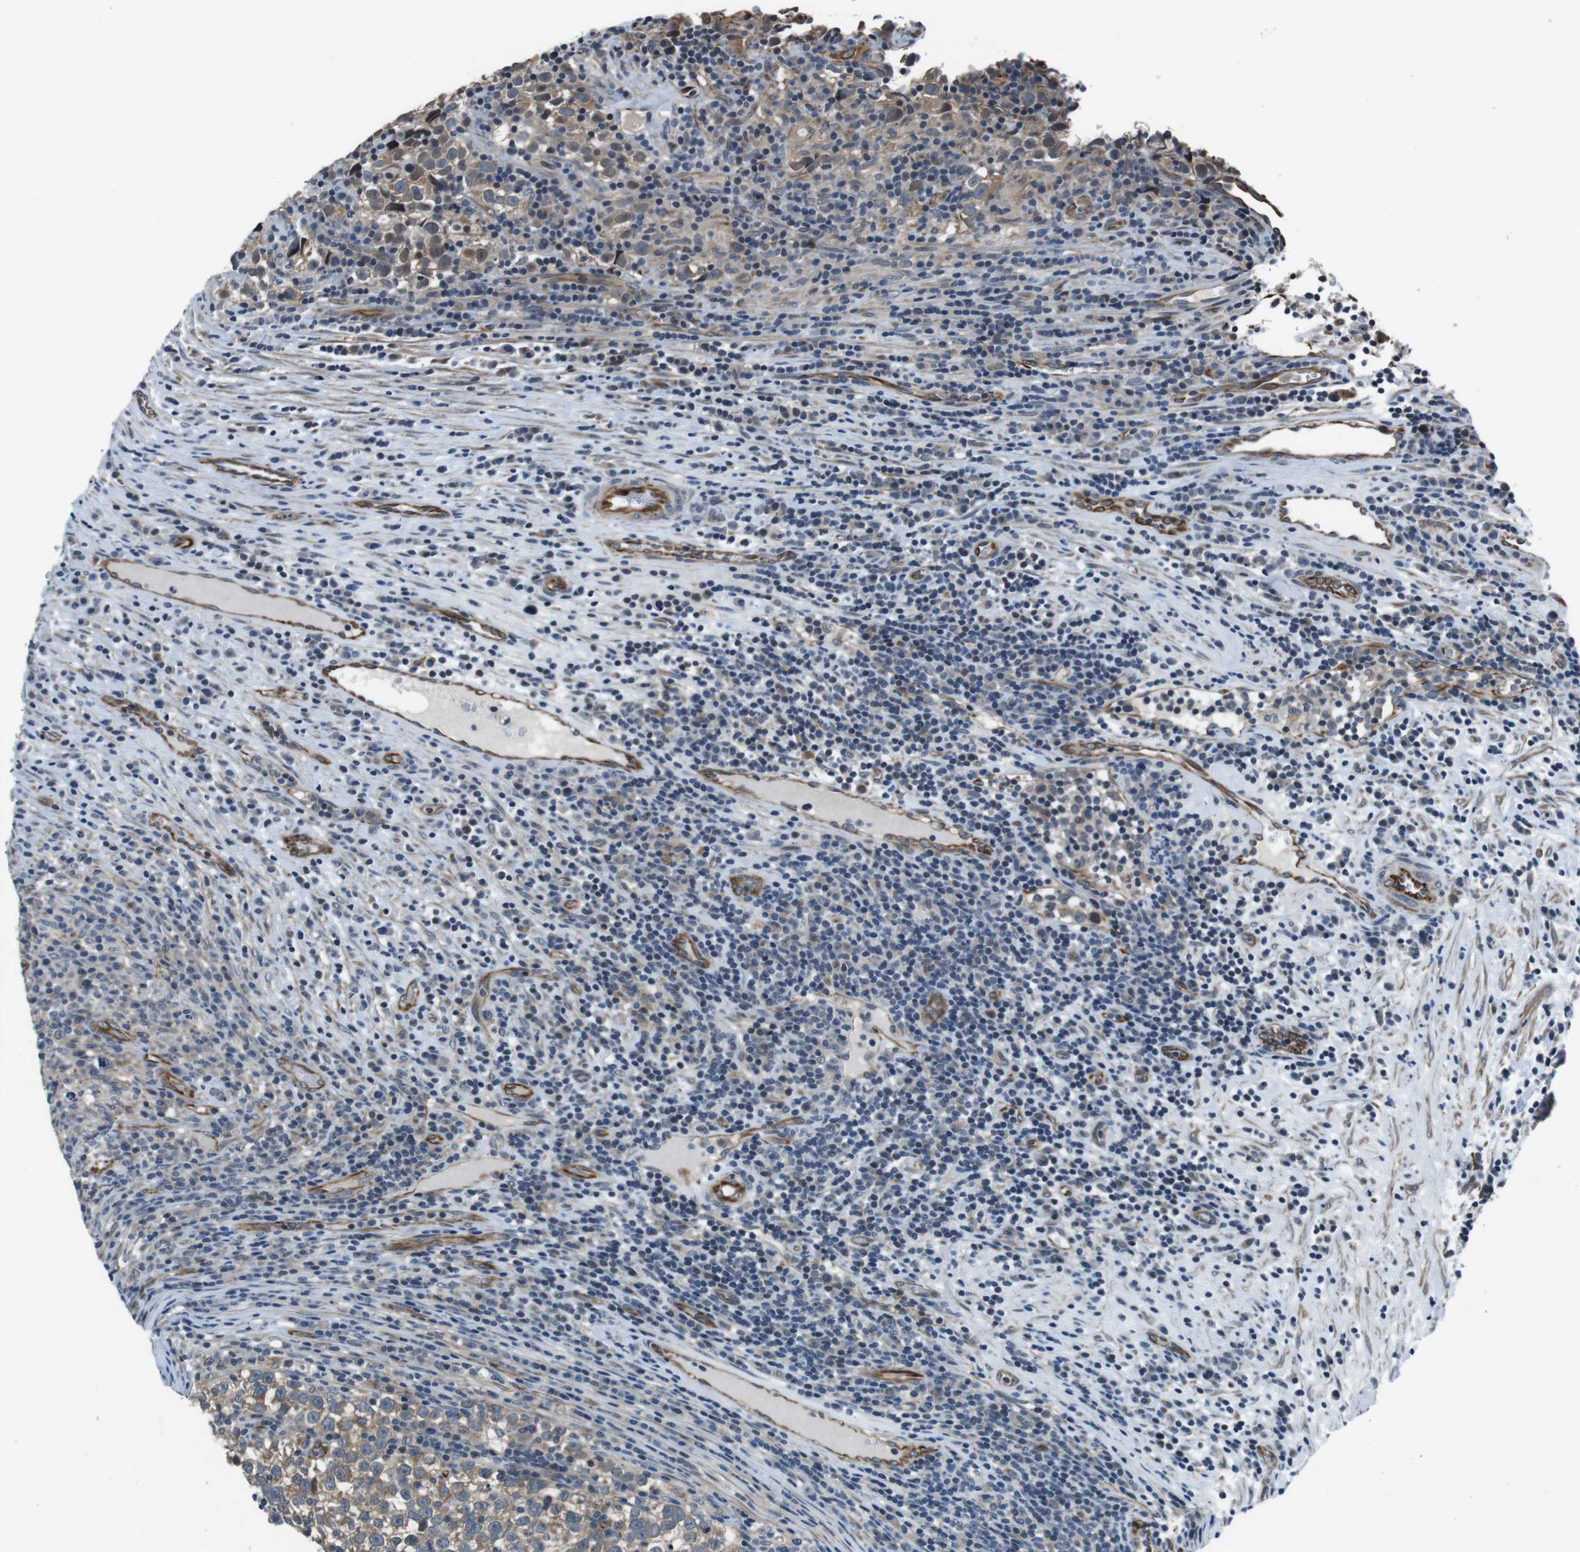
{"staining": {"intensity": "weak", "quantity": ">75%", "location": "cytoplasmic/membranous"}, "tissue": "testis cancer", "cell_type": "Tumor cells", "image_type": "cancer", "snomed": [{"axis": "morphology", "description": "Normal tissue, NOS"}, {"axis": "morphology", "description": "Seminoma, NOS"}, {"axis": "topography", "description": "Testis"}], "caption": "Immunohistochemical staining of seminoma (testis) demonstrates low levels of weak cytoplasmic/membranous protein staining in approximately >75% of tumor cells.", "gene": "LRRC49", "patient": {"sex": "male", "age": 43}}